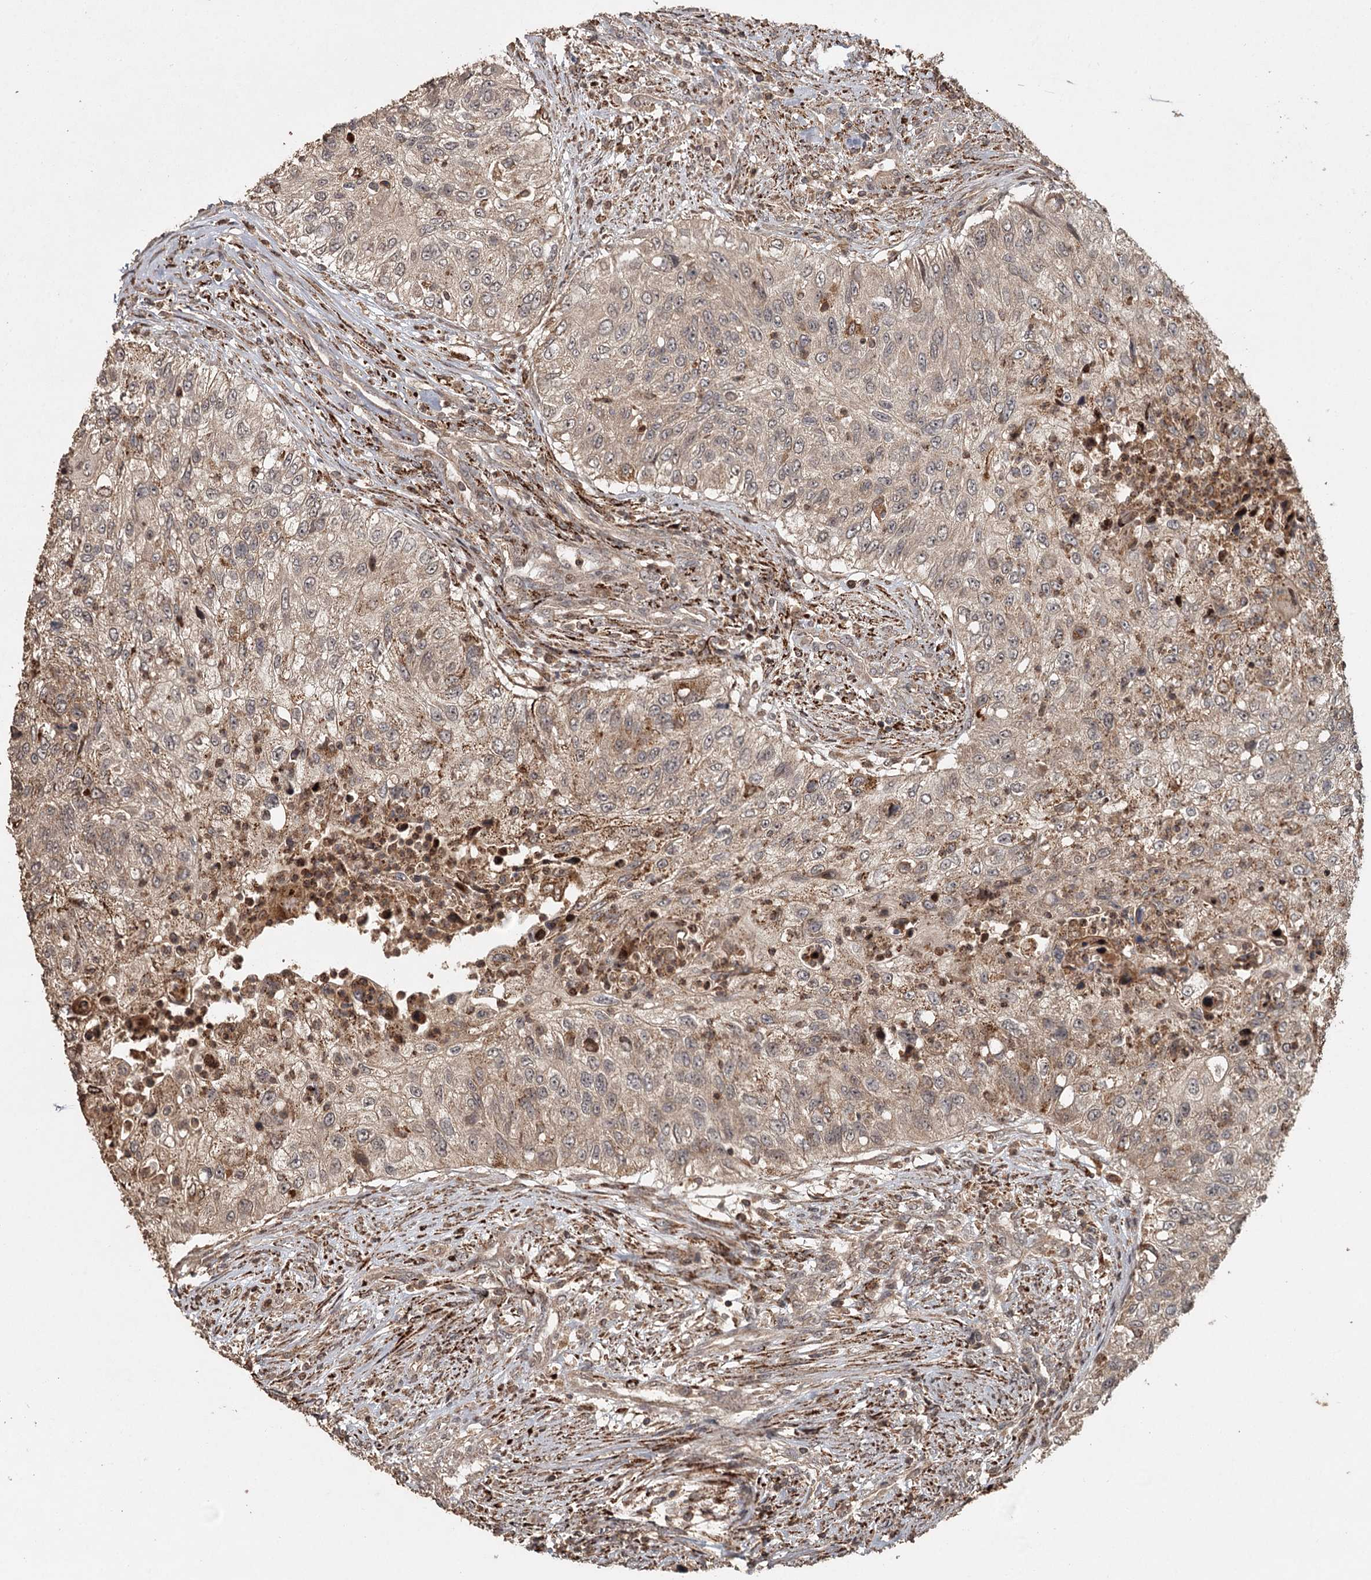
{"staining": {"intensity": "weak", "quantity": ">75%", "location": "cytoplasmic/membranous"}, "tissue": "urothelial cancer", "cell_type": "Tumor cells", "image_type": "cancer", "snomed": [{"axis": "morphology", "description": "Urothelial carcinoma, High grade"}, {"axis": "topography", "description": "Urinary bladder"}], "caption": "A brown stain labels weak cytoplasmic/membranous staining of a protein in high-grade urothelial carcinoma tumor cells.", "gene": "FAXC", "patient": {"sex": "female", "age": 60}}